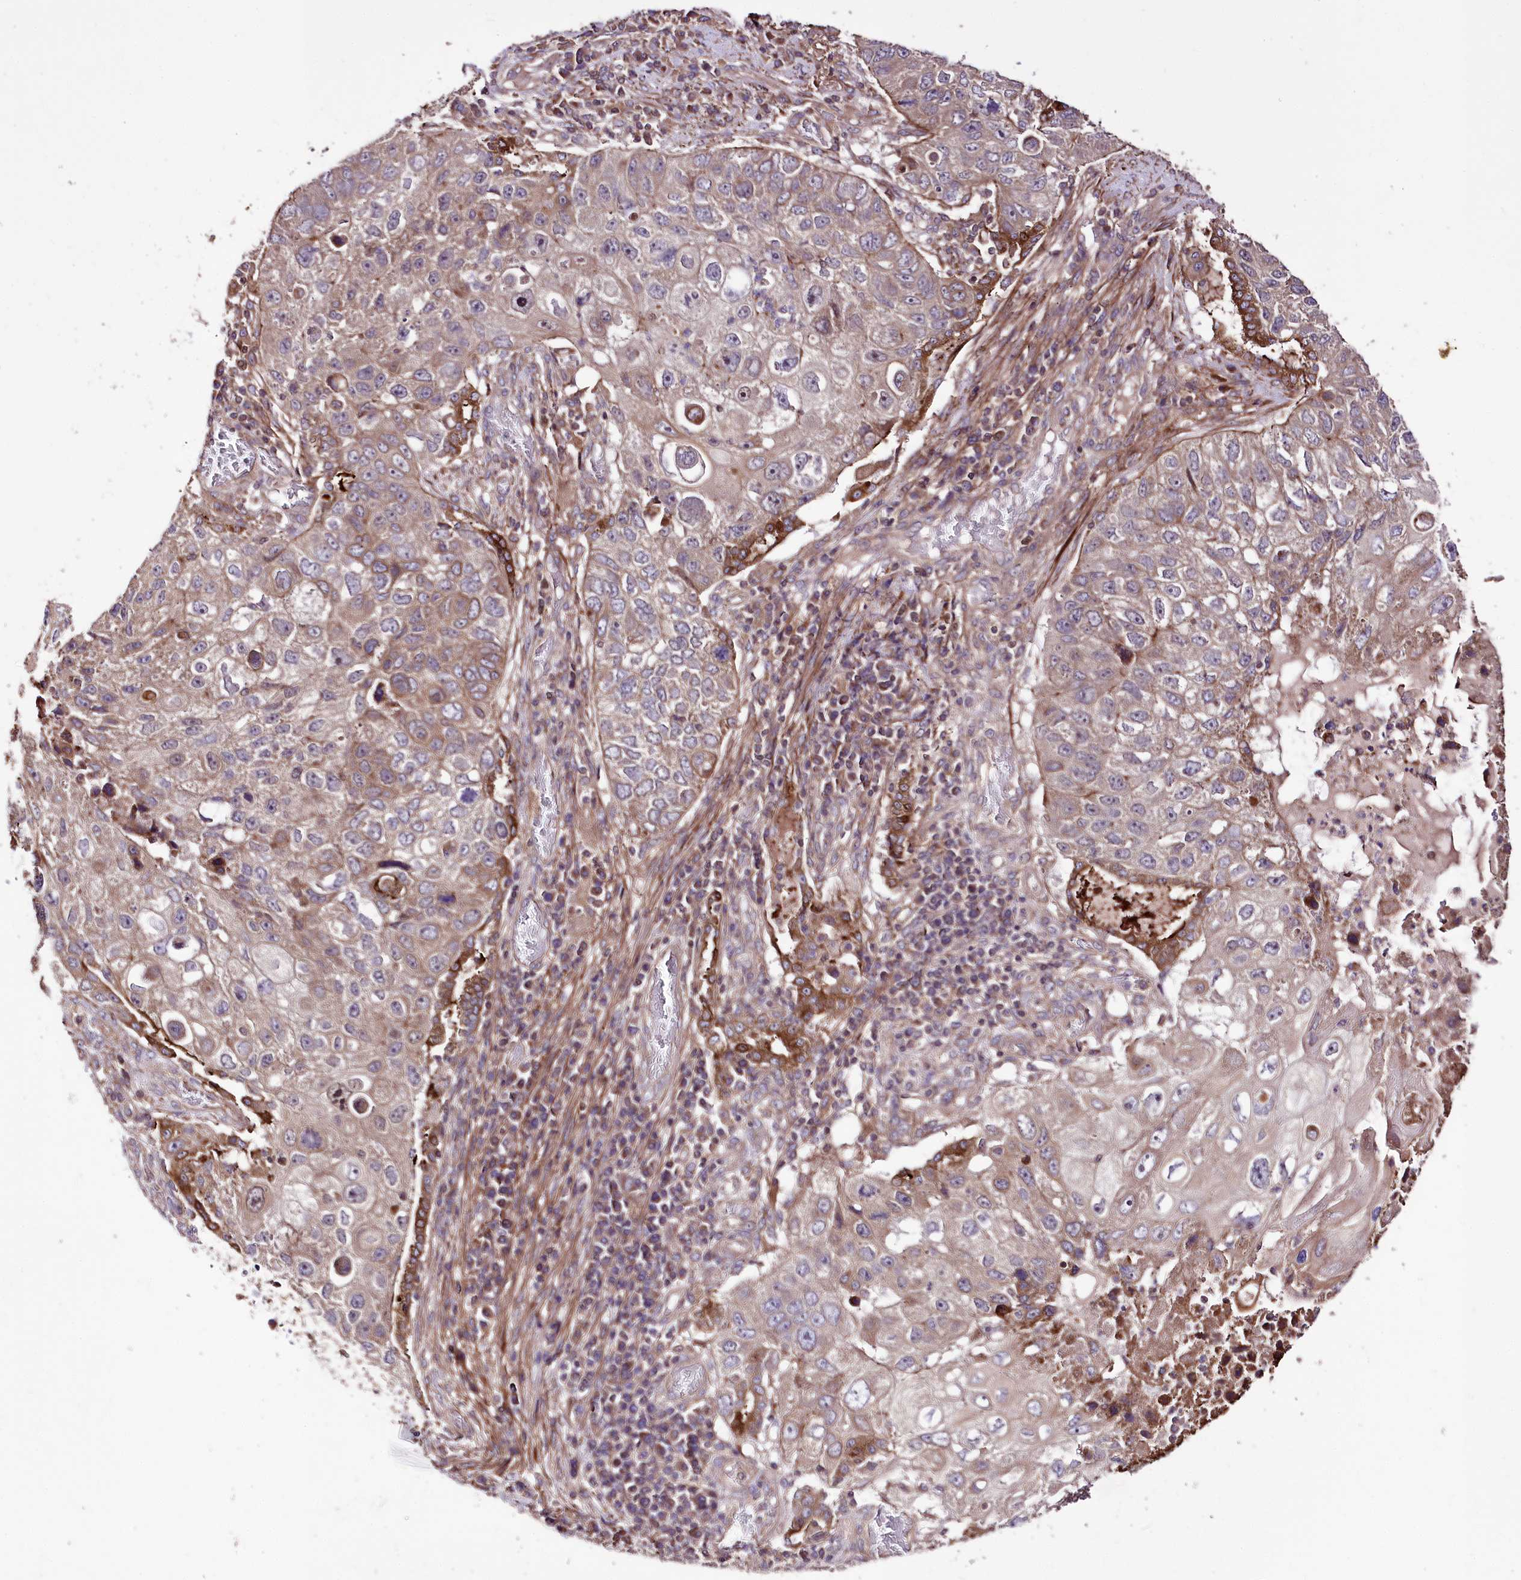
{"staining": {"intensity": "moderate", "quantity": "<25%", "location": "cytoplasmic/membranous"}, "tissue": "lung cancer", "cell_type": "Tumor cells", "image_type": "cancer", "snomed": [{"axis": "morphology", "description": "Squamous cell carcinoma, NOS"}, {"axis": "topography", "description": "Lung"}], "caption": "This is a micrograph of IHC staining of lung cancer, which shows moderate positivity in the cytoplasmic/membranous of tumor cells.", "gene": "WWC1", "patient": {"sex": "male", "age": 61}}